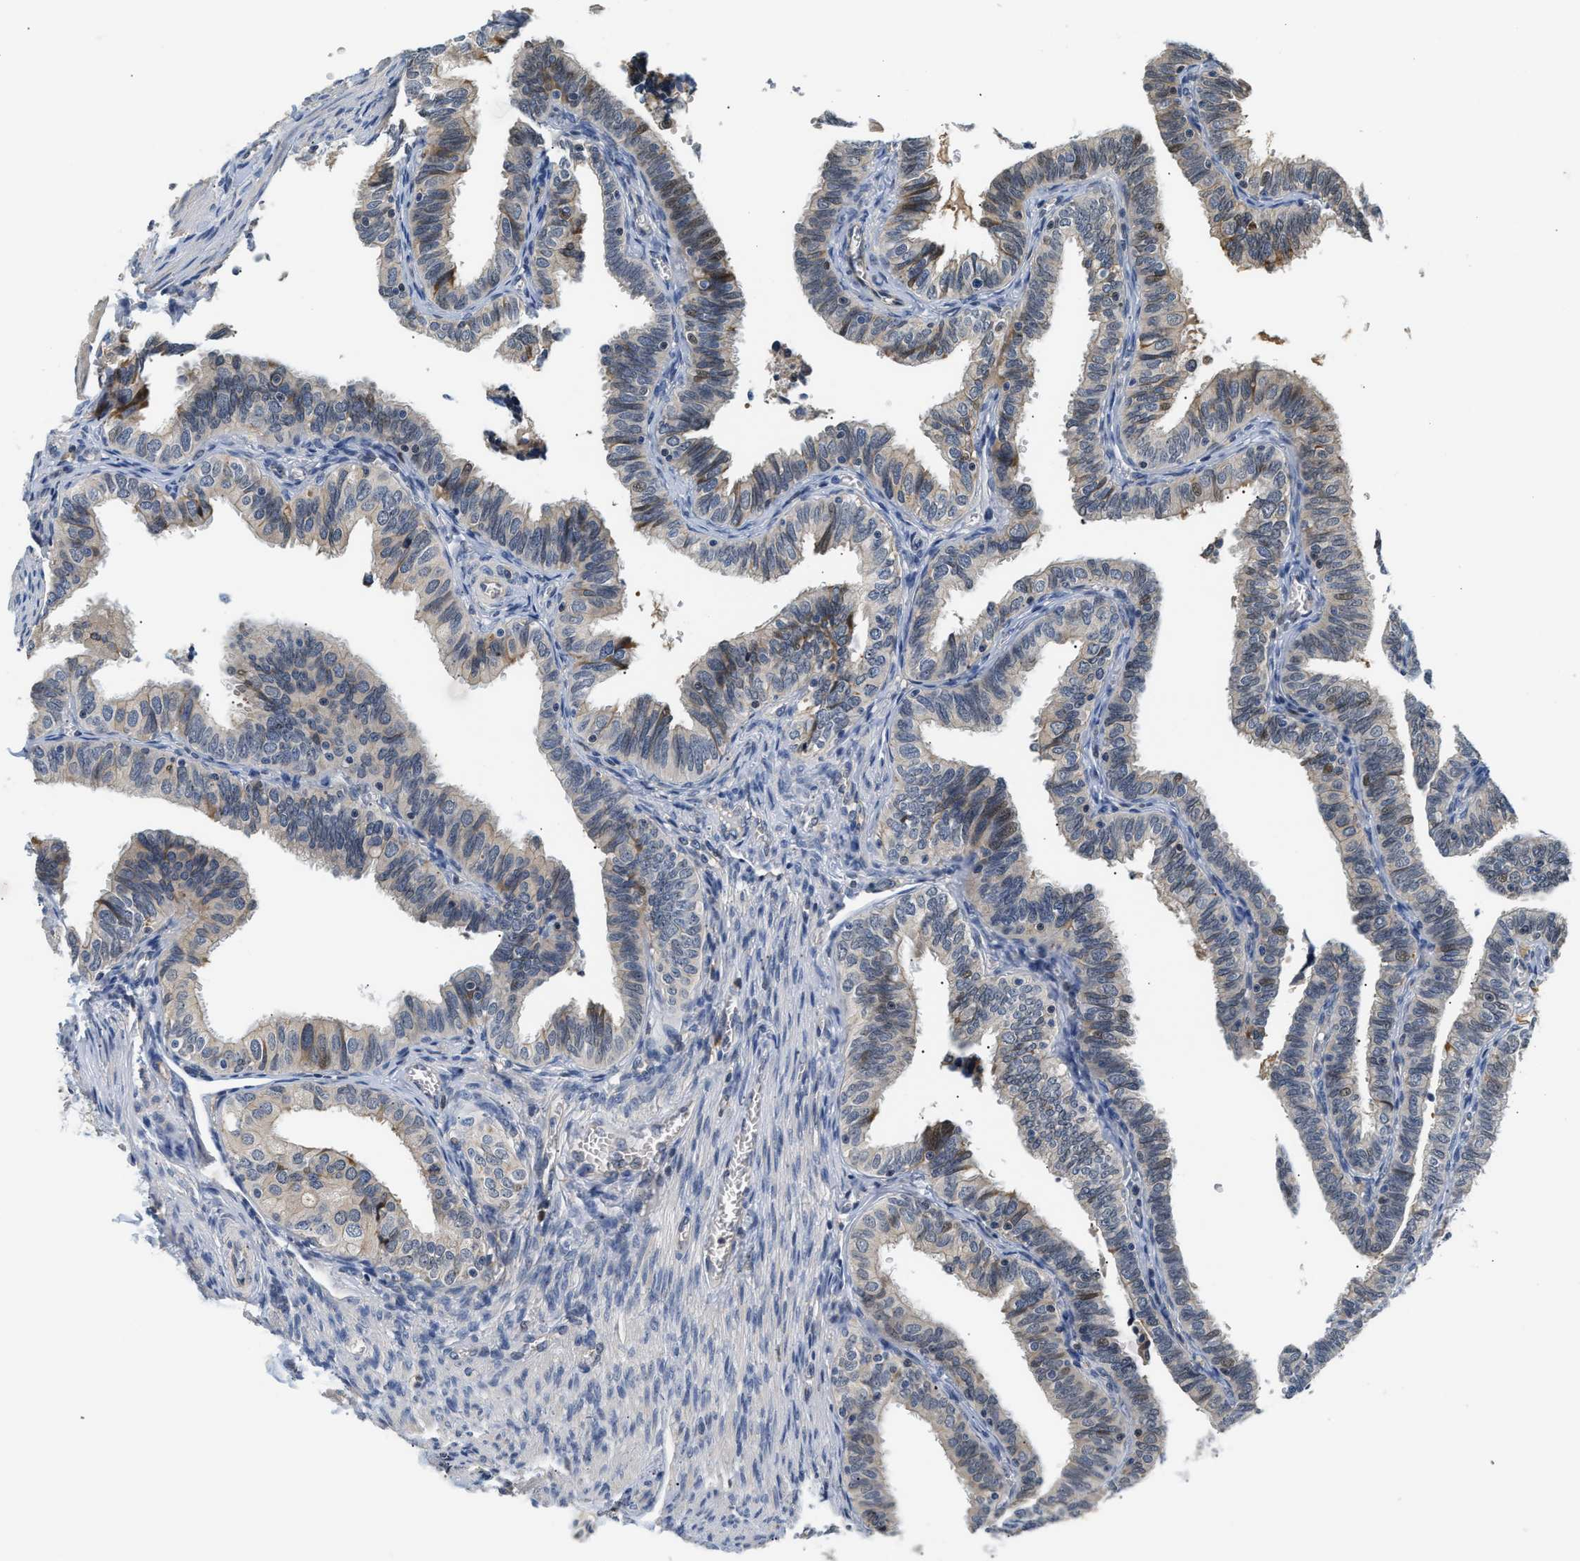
{"staining": {"intensity": "moderate", "quantity": "25%-75%", "location": "cytoplasmic/membranous"}, "tissue": "fallopian tube", "cell_type": "Glandular cells", "image_type": "normal", "snomed": [{"axis": "morphology", "description": "Normal tissue, NOS"}, {"axis": "topography", "description": "Fallopian tube"}], "caption": "About 25%-75% of glandular cells in unremarkable fallopian tube exhibit moderate cytoplasmic/membranous protein positivity as visualized by brown immunohistochemical staining.", "gene": "TNIP2", "patient": {"sex": "female", "age": 46}}